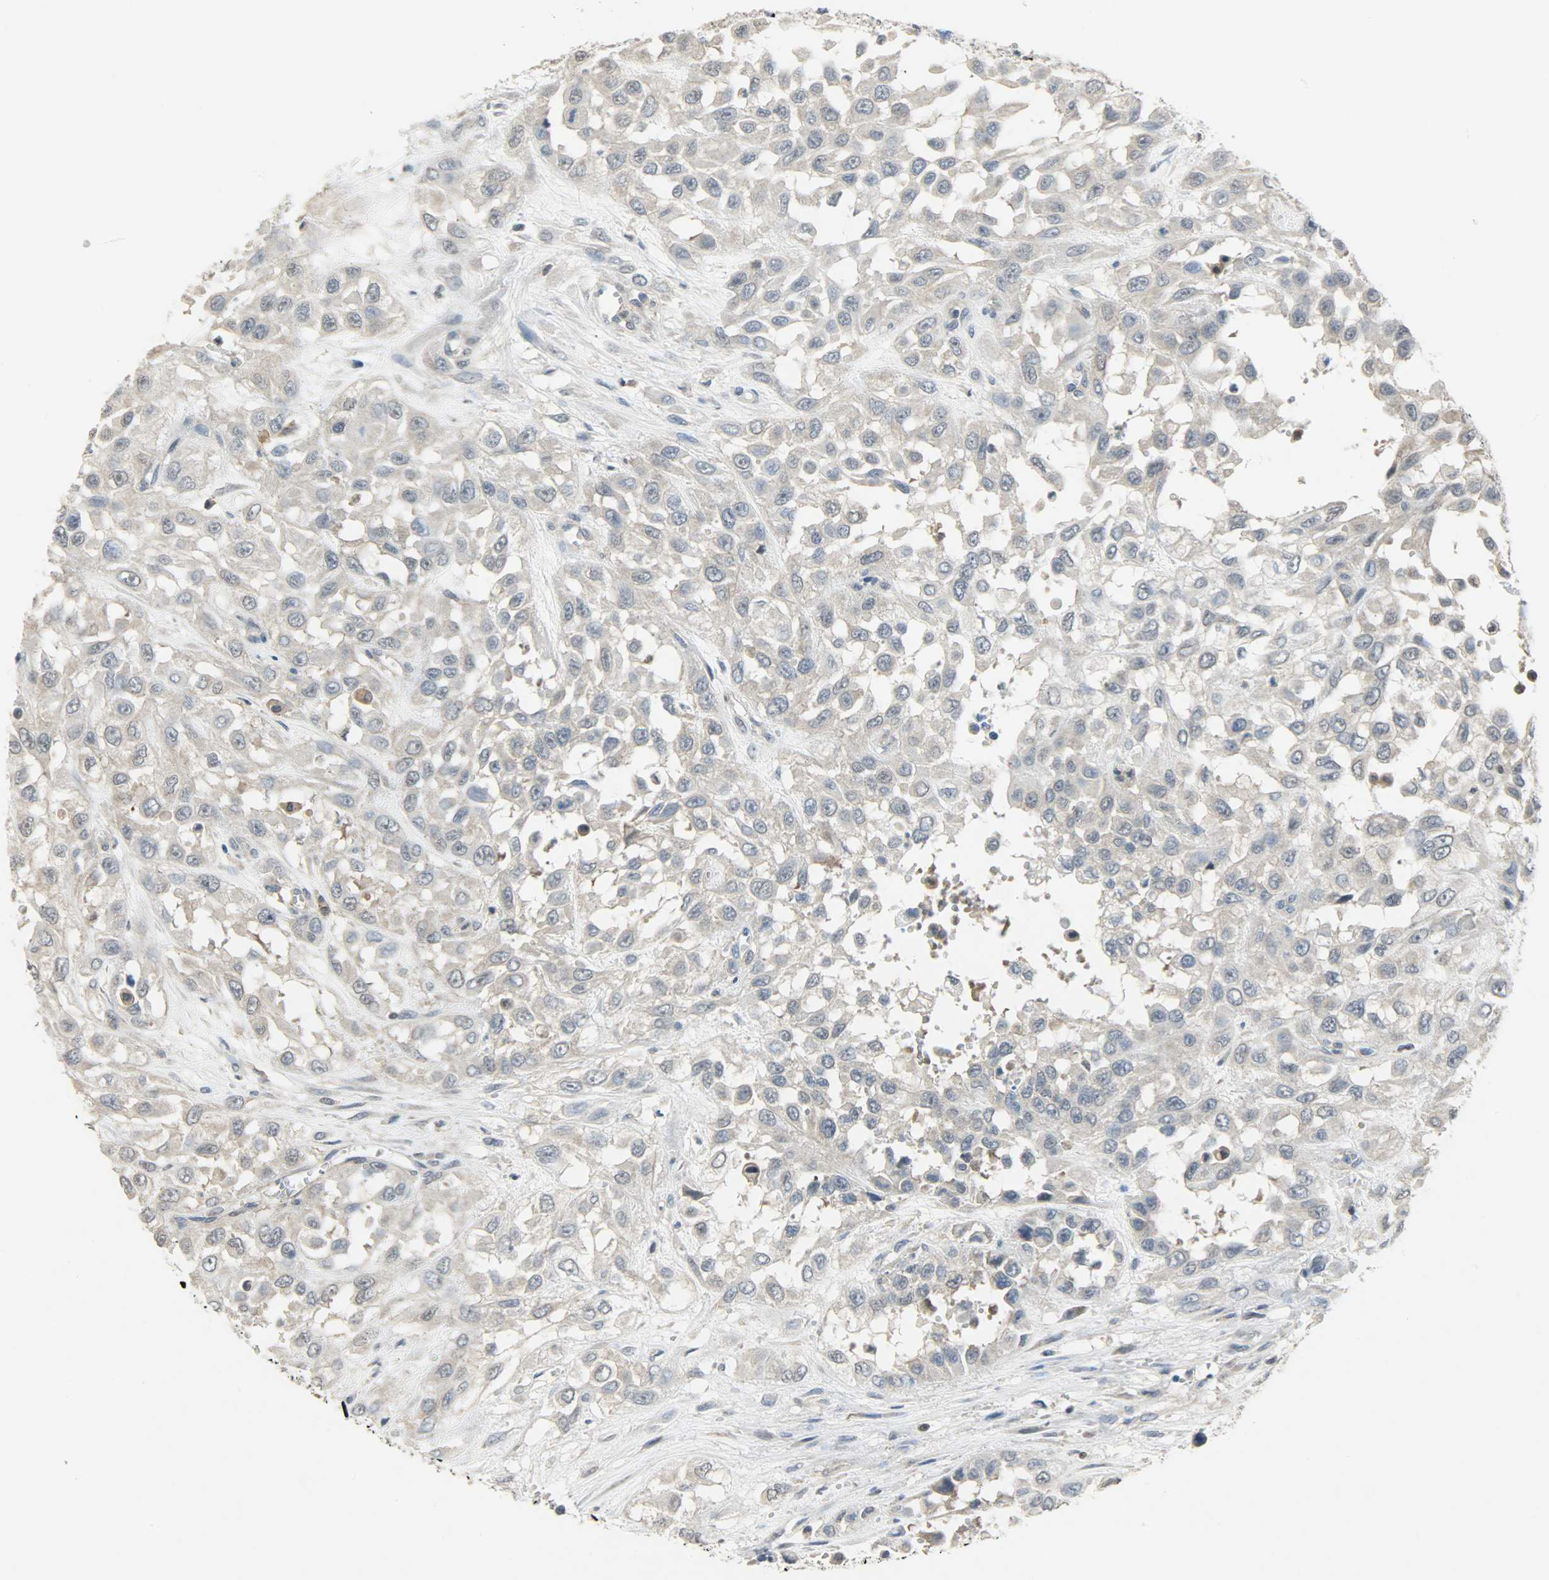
{"staining": {"intensity": "weak", "quantity": "25%-75%", "location": "cytoplasmic/membranous"}, "tissue": "urothelial cancer", "cell_type": "Tumor cells", "image_type": "cancer", "snomed": [{"axis": "morphology", "description": "Urothelial carcinoma, High grade"}, {"axis": "topography", "description": "Urinary bladder"}], "caption": "Human urothelial cancer stained with a brown dye demonstrates weak cytoplasmic/membranous positive staining in about 25%-75% of tumor cells.", "gene": "TRIM21", "patient": {"sex": "male", "age": 57}}